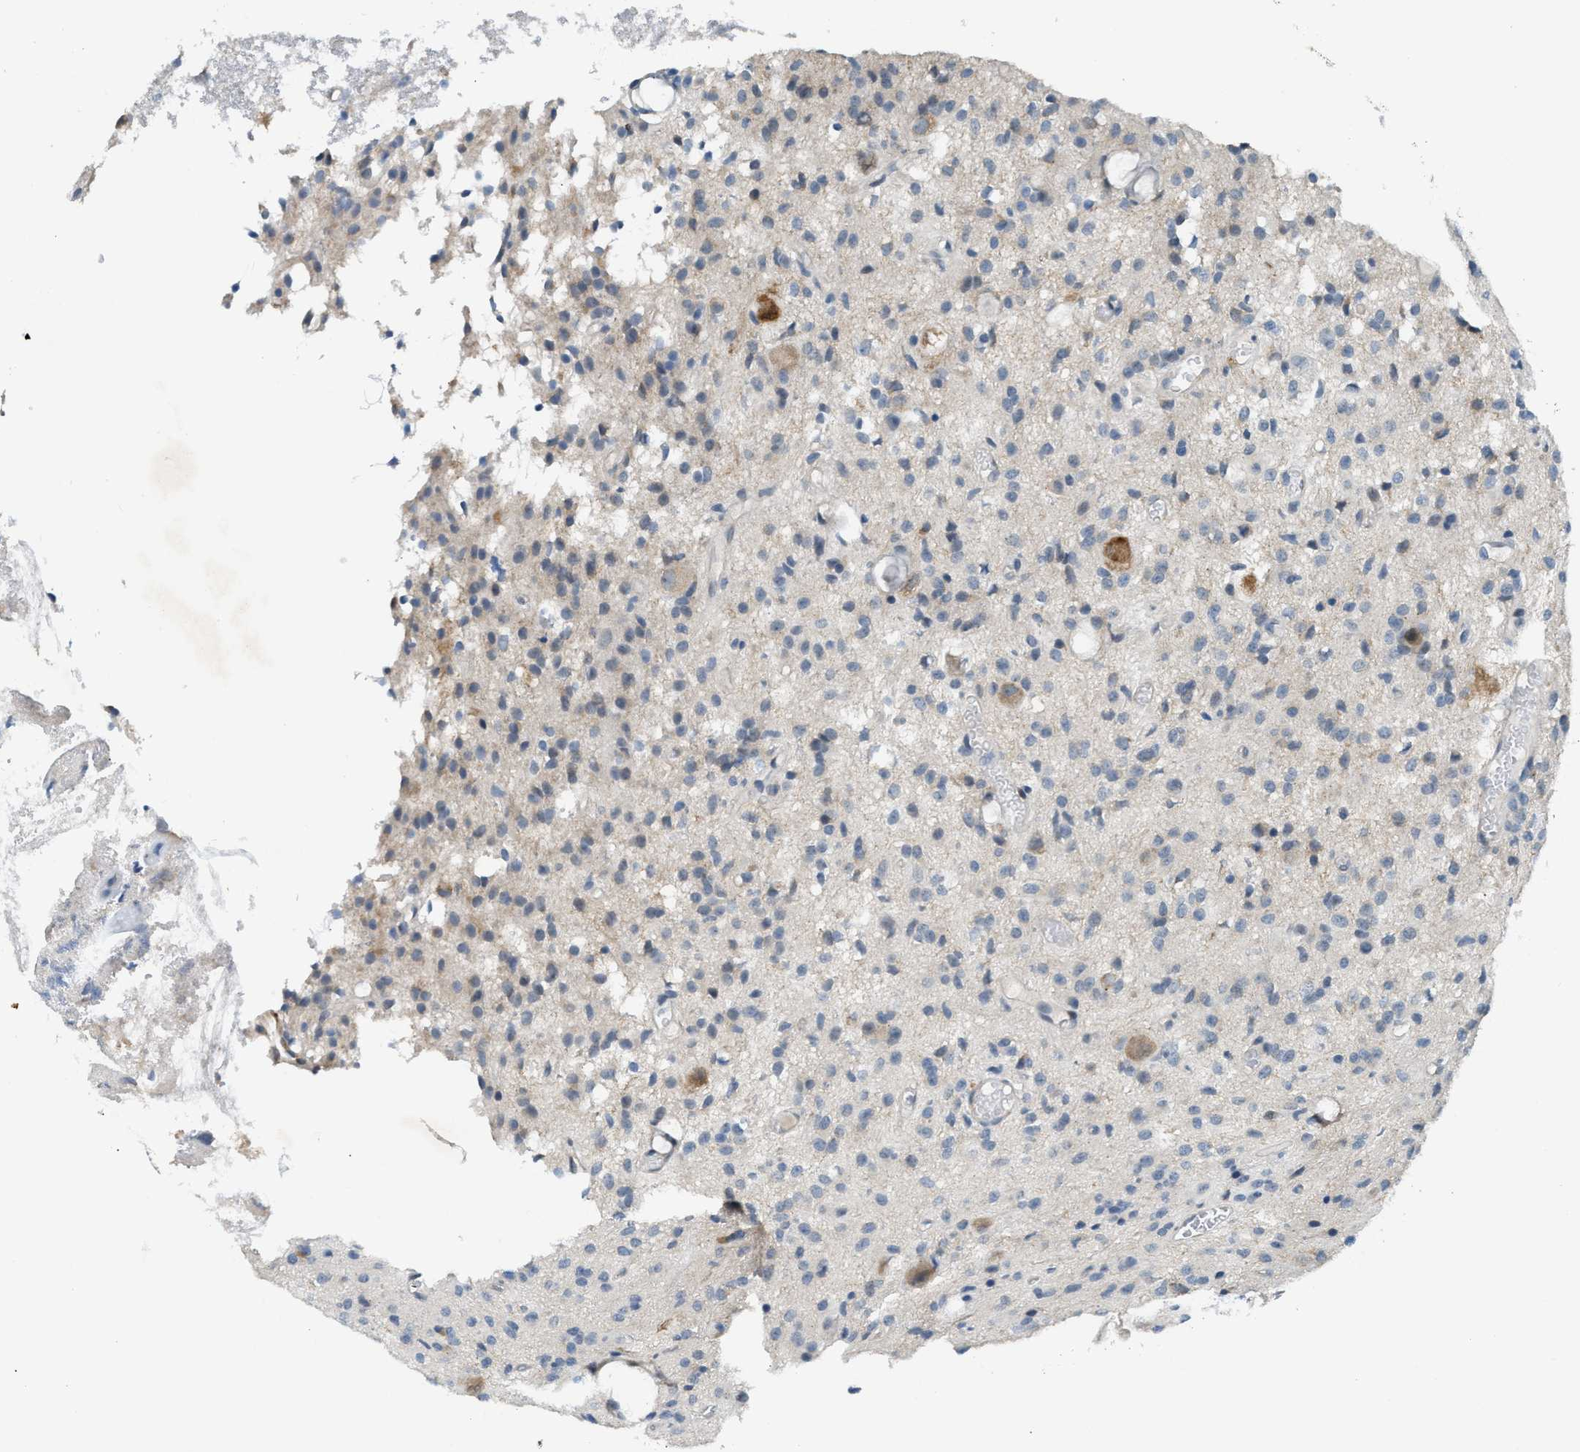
{"staining": {"intensity": "weak", "quantity": "<25%", "location": "cytoplasmic/membranous"}, "tissue": "glioma", "cell_type": "Tumor cells", "image_type": "cancer", "snomed": [{"axis": "morphology", "description": "Glioma, malignant, High grade"}, {"axis": "topography", "description": "Brain"}], "caption": "An immunohistochemistry photomicrograph of malignant glioma (high-grade) is shown. There is no staining in tumor cells of malignant glioma (high-grade).", "gene": "KCNC2", "patient": {"sex": "female", "age": 59}}